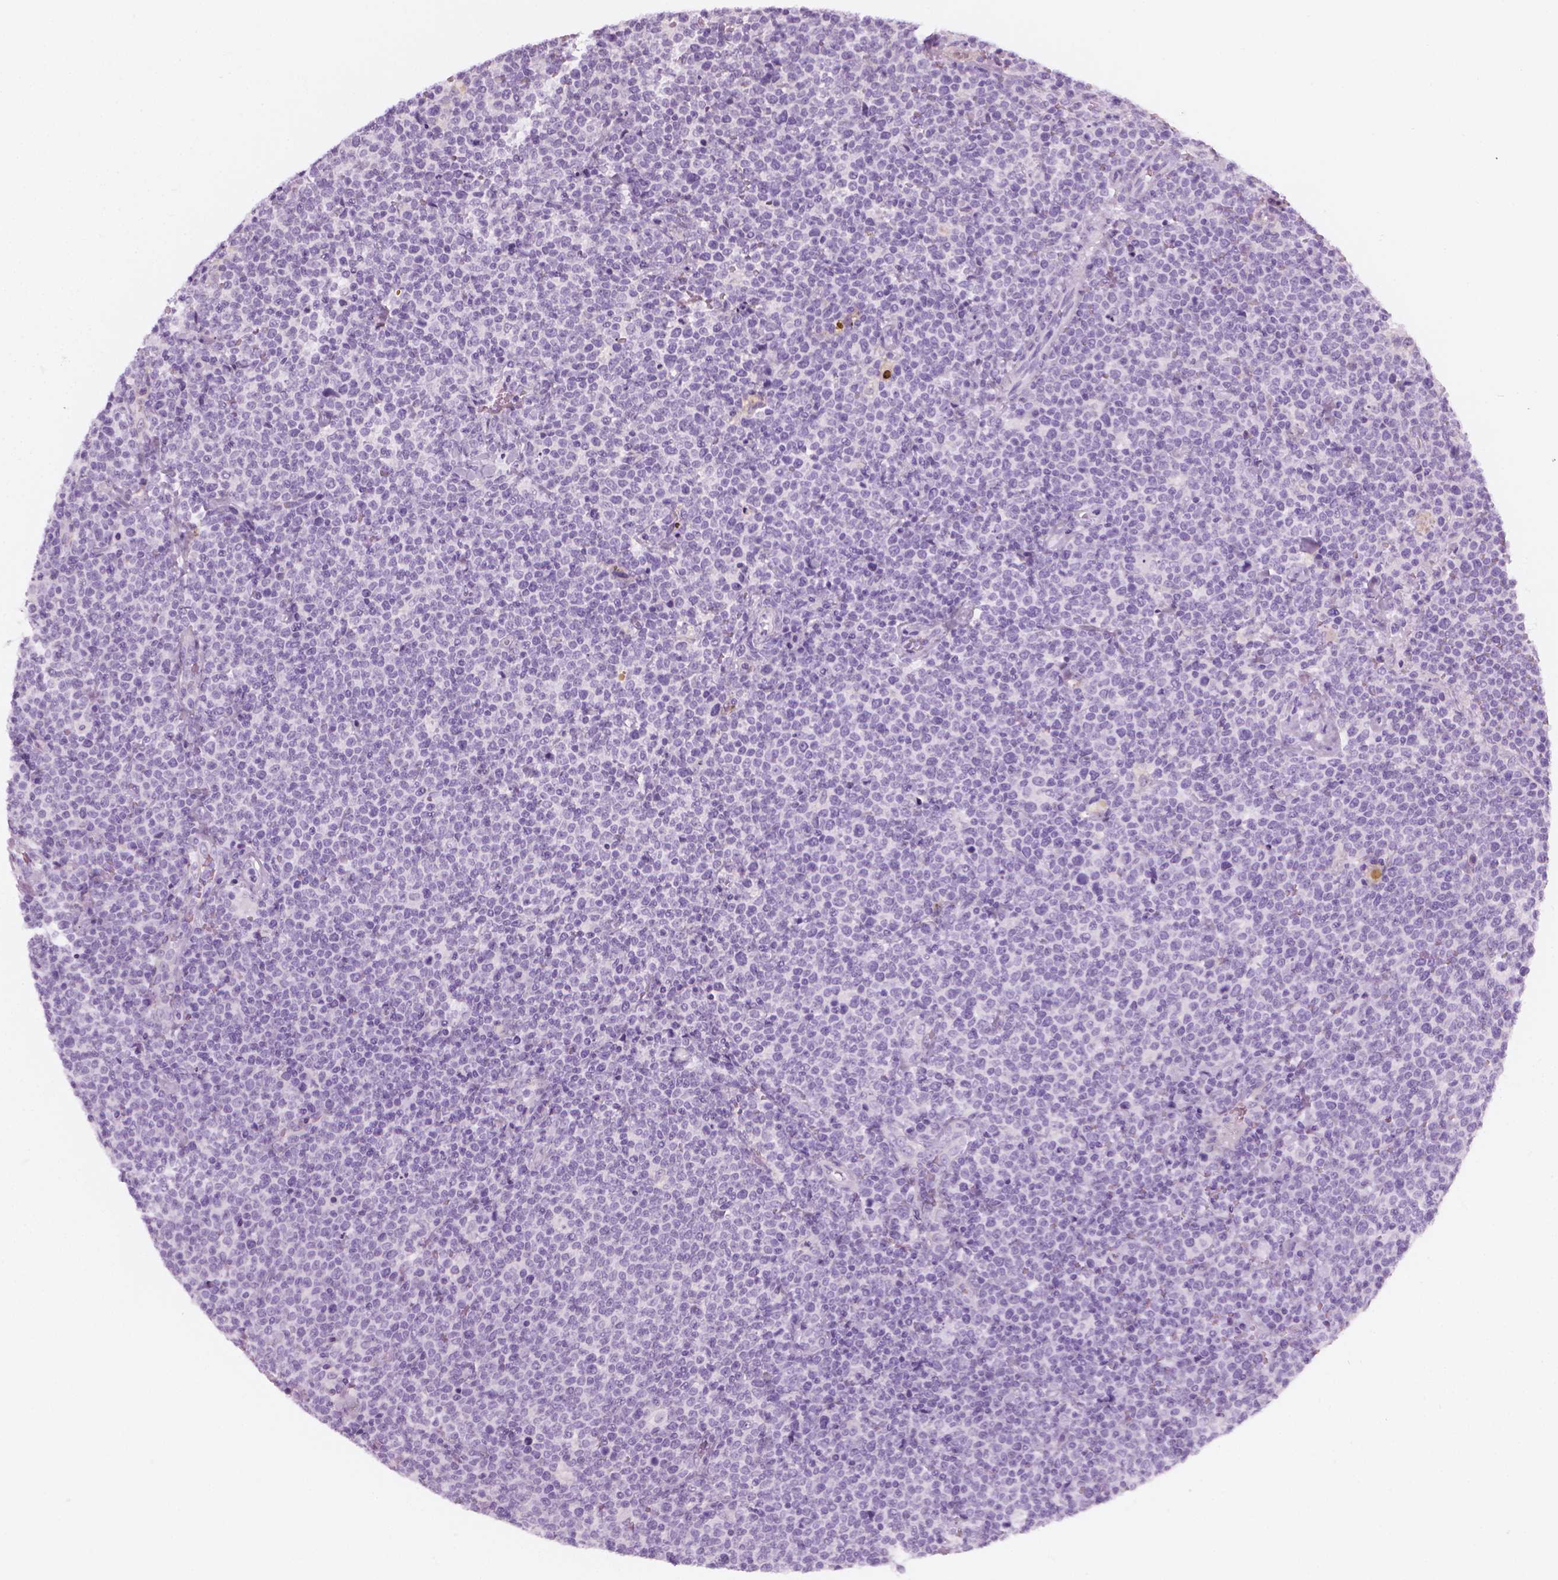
{"staining": {"intensity": "negative", "quantity": "none", "location": "none"}, "tissue": "lymphoma", "cell_type": "Tumor cells", "image_type": "cancer", "snomed": [{"axis": "morphology", "description": "Malignant lymphoma, non-Hodgkin's type, High grade"}, {"axis": "topography", "description": "Lymph node"}], "caption": "Tumor cells show no significant protein positivity in malignant lymphoma, non-Hodgkin's type (high-grade). (DAB (3,3'-diaminobenzidine) IHC, high magnification).", "gene": "SCG3", "patient": {"sex": "male", "age": 61}}